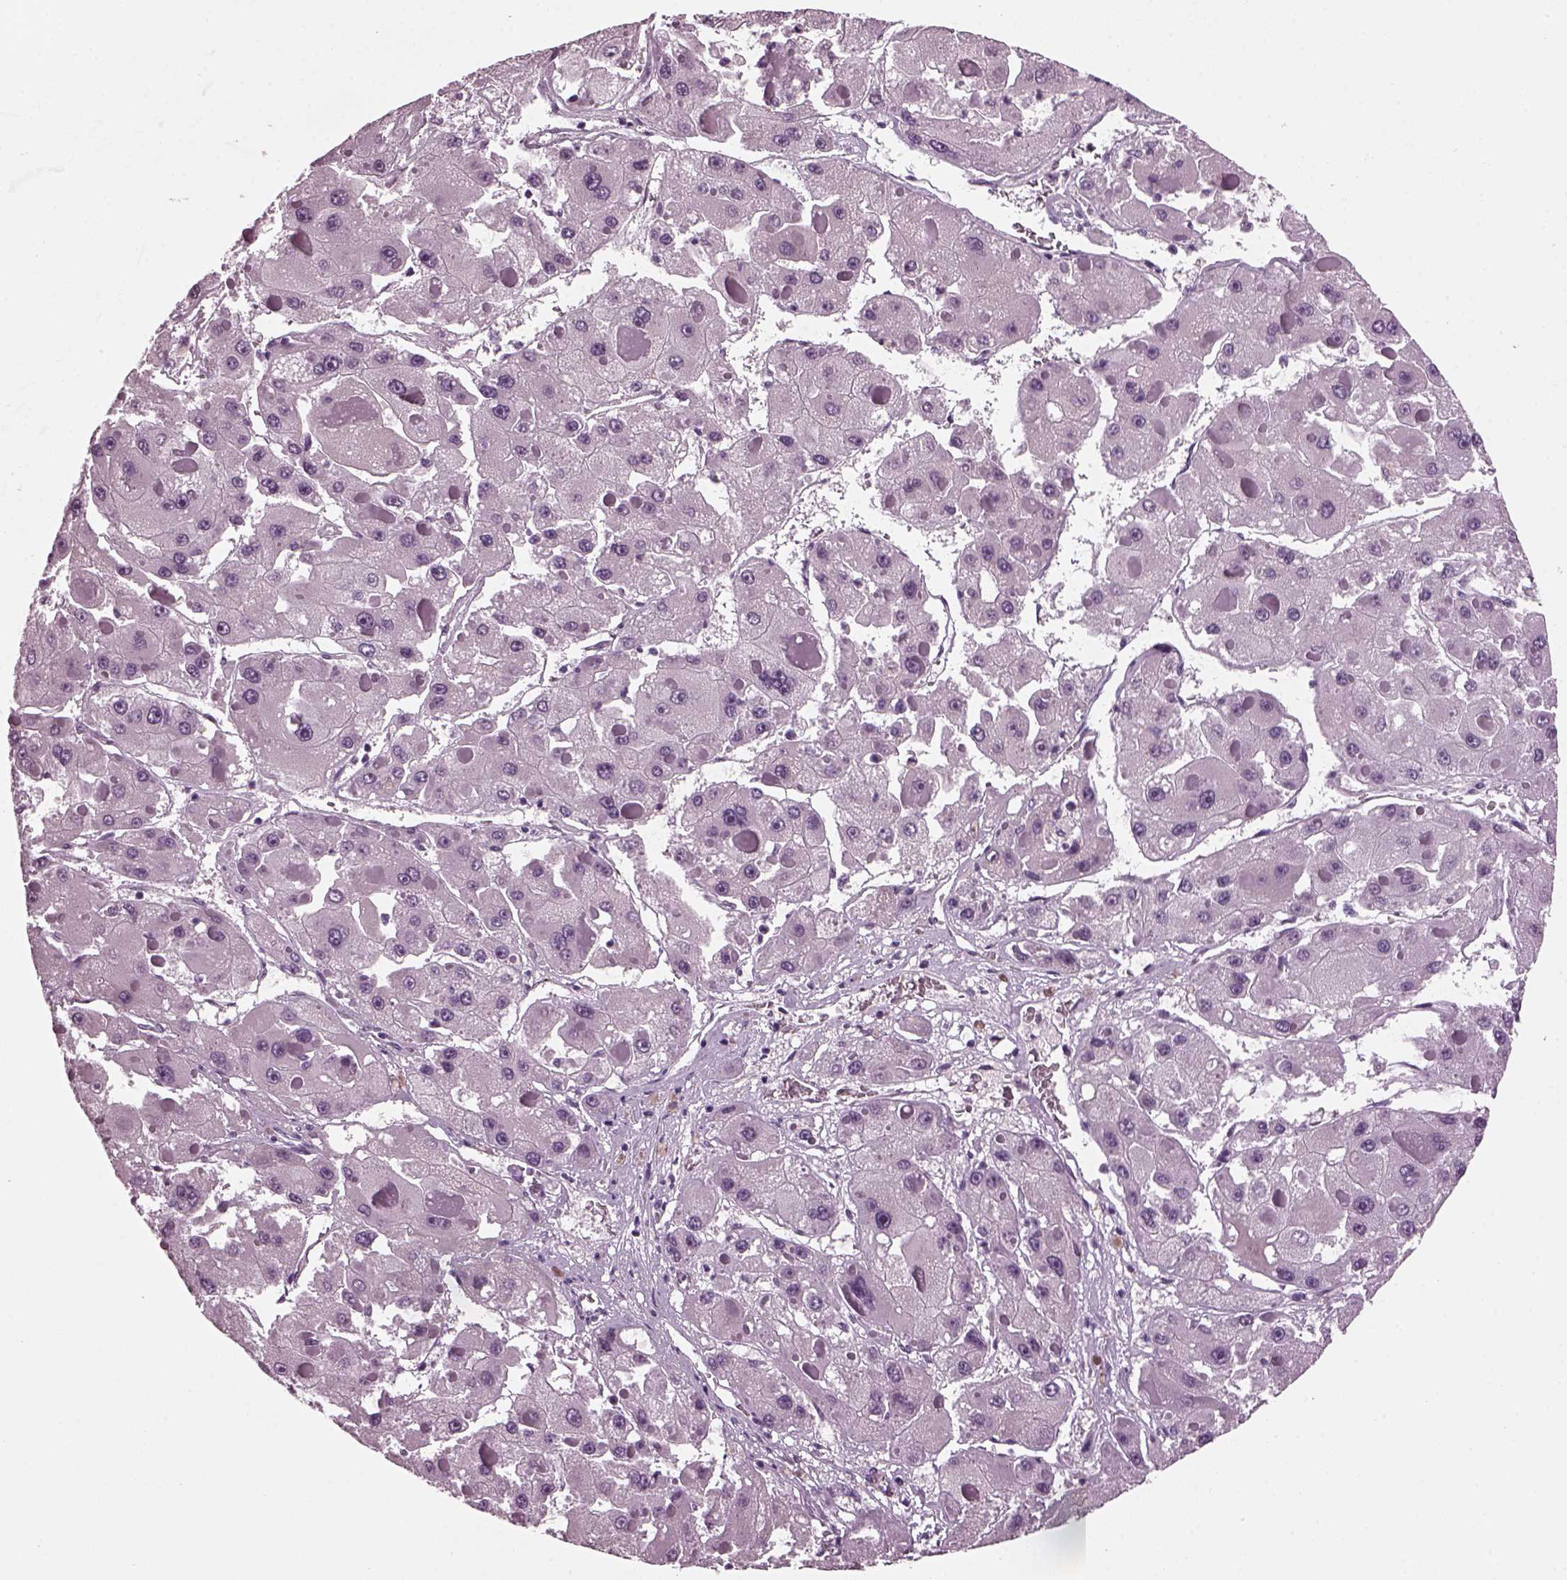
{"staining": {"intensity": "negative", "quantity": "none", "location": "none"}, "tissue": "liver cancer", "cell_type": "Tumor cells", "image_type": "cancer", "snomed": [{"axis": "morphology", "description": "Carcinoma, Hepatocellular, NOS"}, {"axis": "topography", "description": "Liver"}], "caption": "Immunohistochemical staining of human hepatocellular carcinoma (liver) displays no significant staining in tumor cells.", "gene": "DPYSL5", "patient": {"sex": "female", "age": 73}}